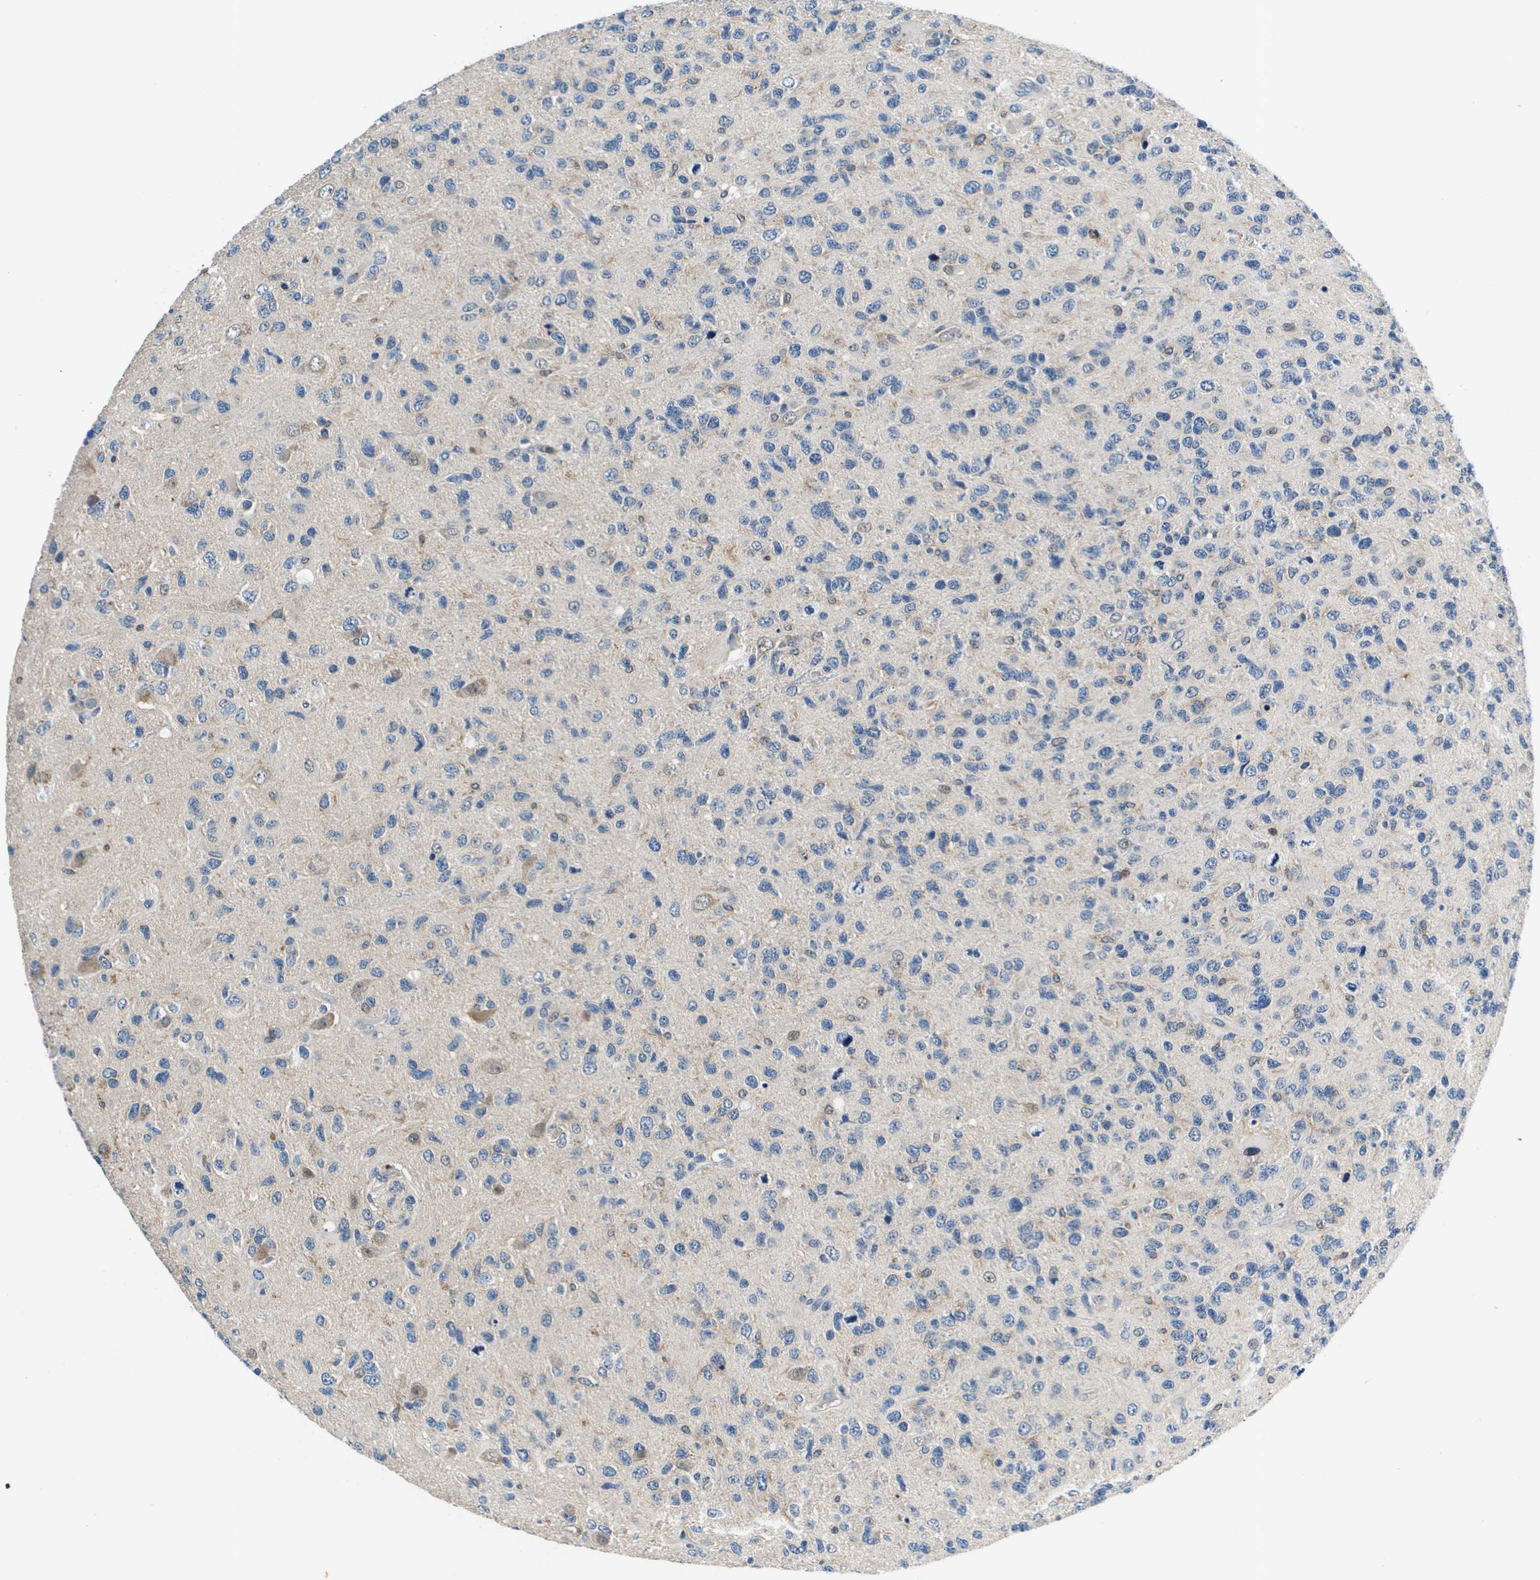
{"staining": {"intensity": "negative", "quantity": "none", "location": "none"}, "tissue": "glioma", "cell_type": "Tumor cells", "image_type": "cancer", "snomed": [{"axis": "morphology", "description": "Glioma, malignant, High grade"}, {"axis": "topography", "description": "Brain"}], "caption": "The image exhibits no significant staining in tumor cells of glioma. (Immunohistochemistry, brightfield microscopy, high magnification).", "gene": "KCNQ5", "patient": {"sex": "female", "age": 58}}